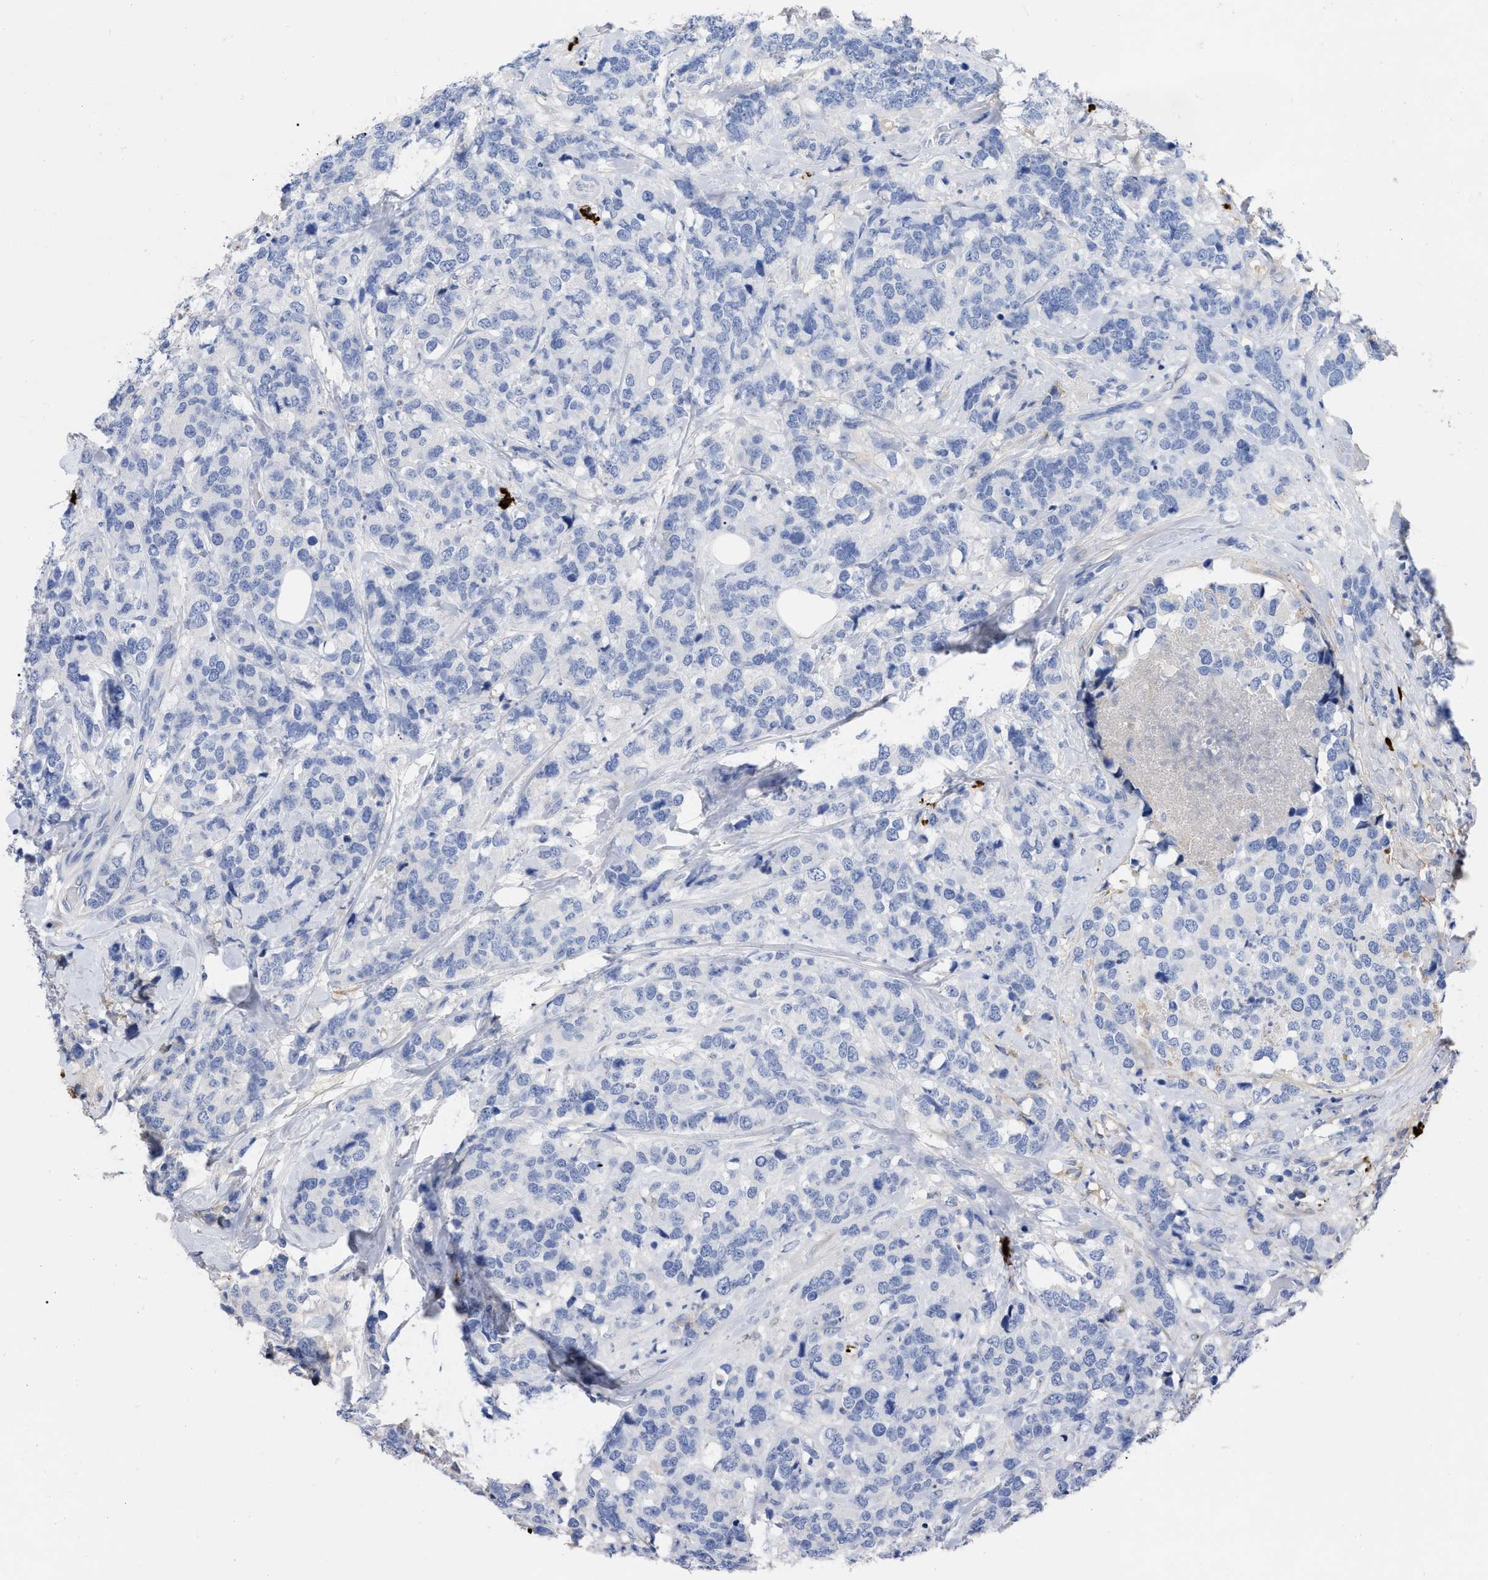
{"staining": {"intensity": "negative", "quantity": "none", "location": "none"}, "tissue": "breast cancer", "cell_type": "Tumor cells", "image_type": "cancer", "snomed": [{"axis": "morphology", "description": "Lobular carcinoma"}, {"axis": "topography", "description": "Breast"}], "caption": "An image of human lobular carcinoma (breast) is negative for staining in tumor cells. (DAB (3,3'-diaminobenzidine) IHC, high magnification).", "gene": "IGHV5-51", "patient": {"sex": "female", "age": 59}}